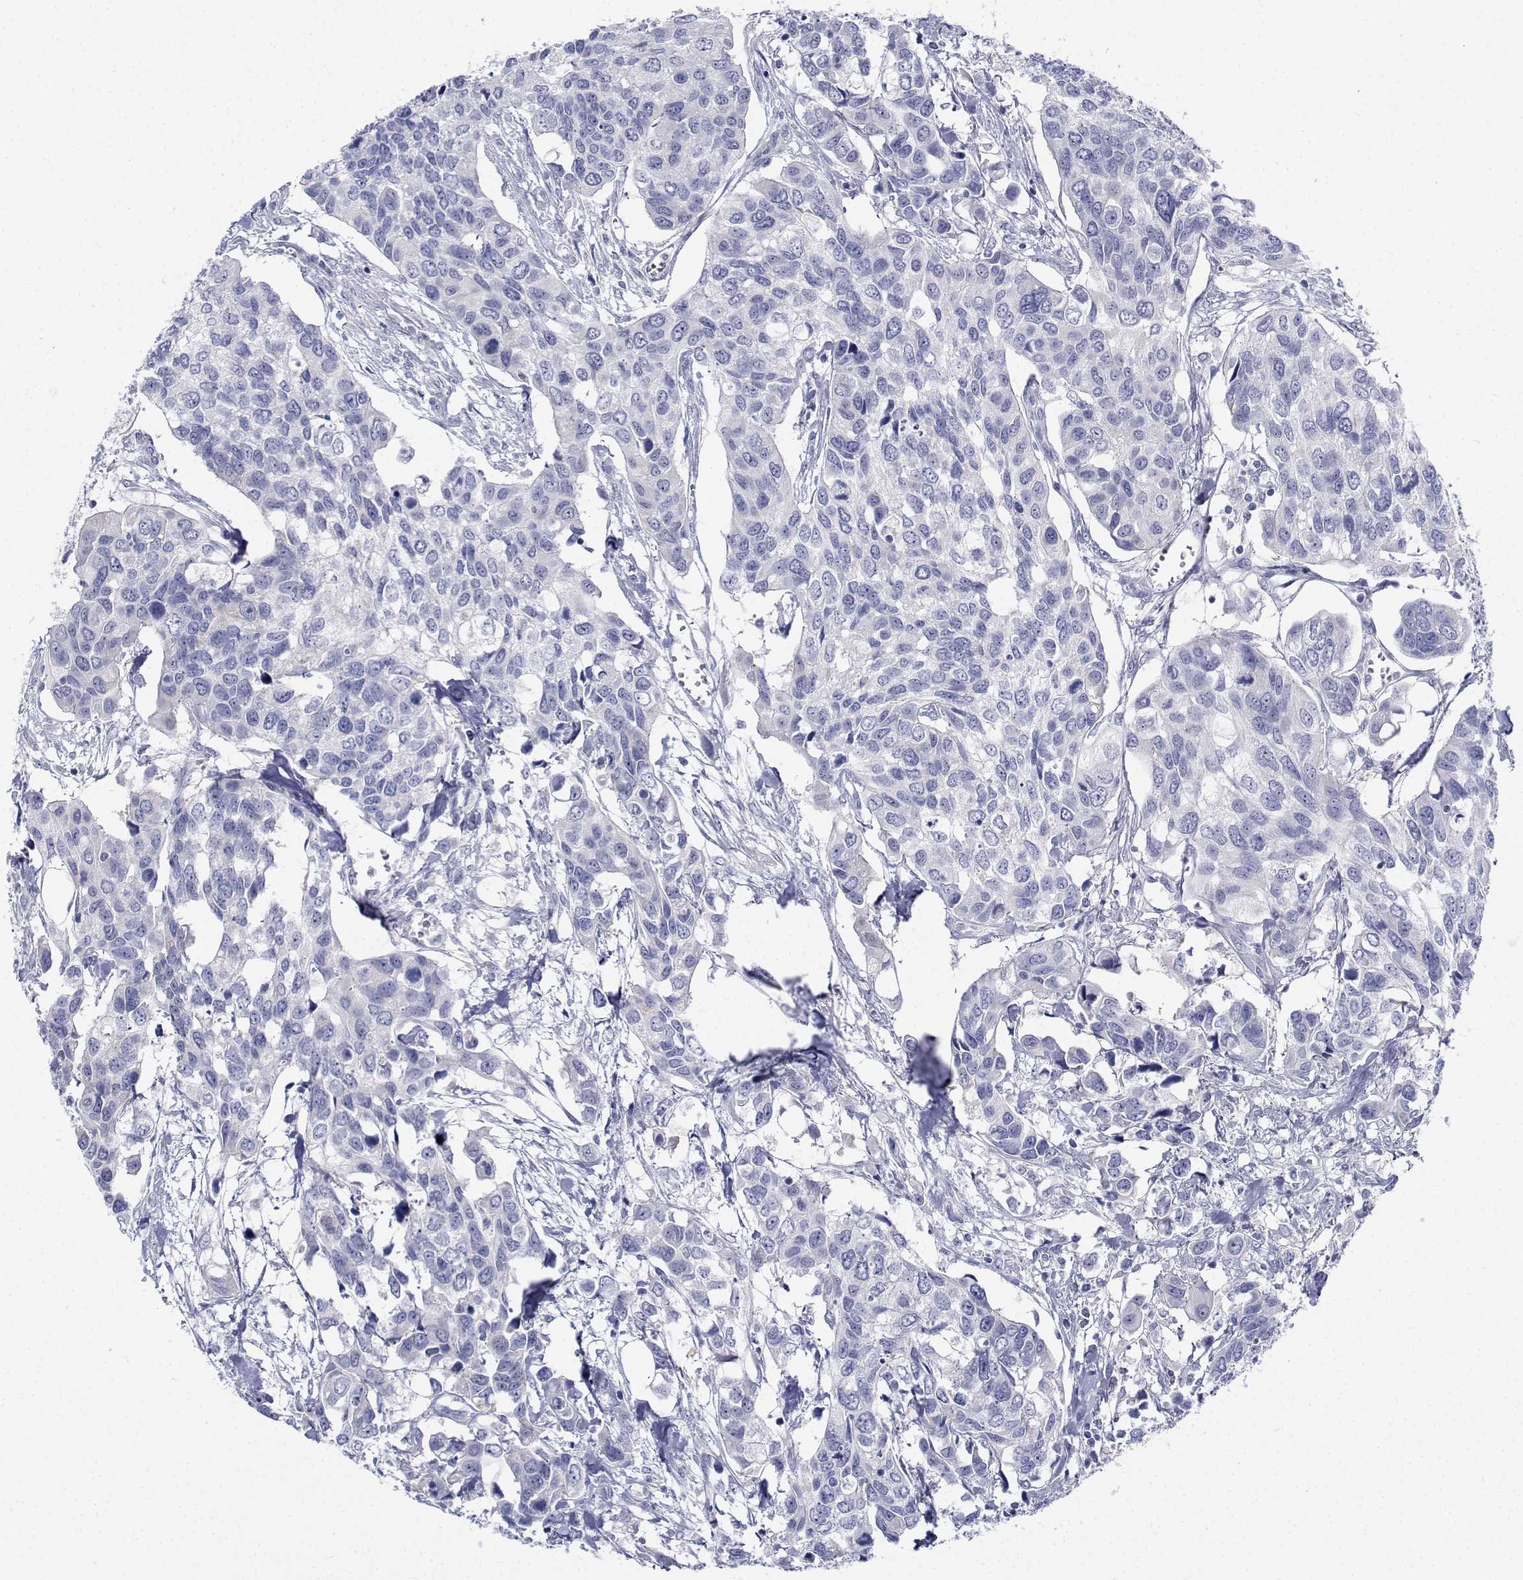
{"staining": {"intensity": "negative", "quantity": "none", "location": "none"}, "tissue": "urothelial cancer", "cell_type": "Tumor cells", "image_type": "cancer", "snomed": [{"axis": "morphology", "description": "Urothelial carcinoma, High grade"}, {"axis": "topography", "description": "Urinary bladder"}], "caption": "The histopathology image displays no significant staining in tumor cells of urothelial cancer. (DAB (3,3'-diaminobenzidine) IHC with hematoxylin counter stain).", "gene": "CDHR3", "patient": {"sex": "male", "age": 60}}